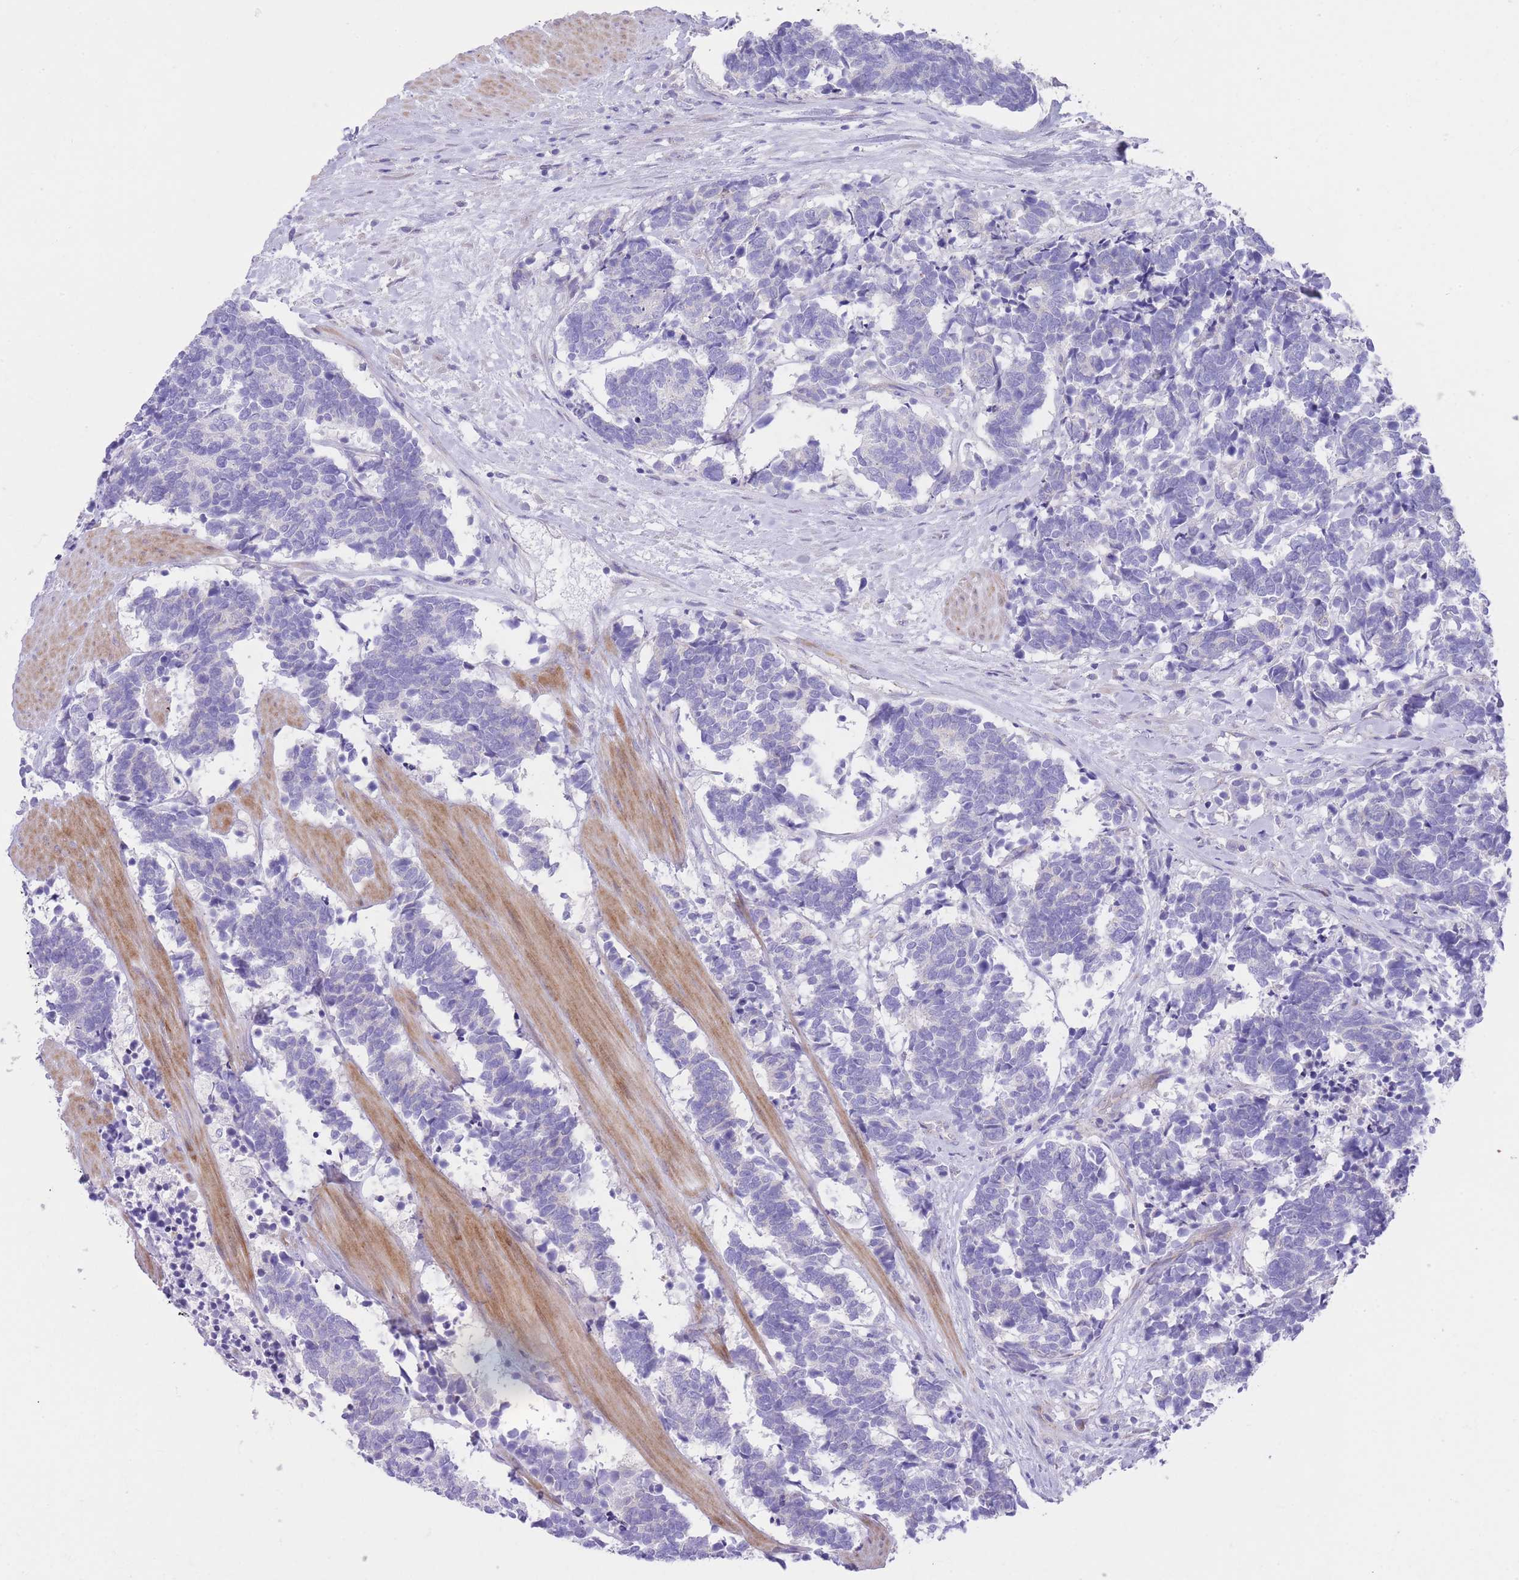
{"staining": {"intensity": "negative", "quantity": "none", "location": "none"}, "tissue": "carcinoid", "cell_type": "Tumor cells", "image_type": "cancer", "snomed": [{"axis": "morphology", "description": "Carcinoma, NOS"}, {"axis": "morphology", "description": "Carcinoid, malignant, NOS"}, {"axis": "topography", "description": "Prostate"}], "caption": "Tumor cells show no significant expression in carcinoid.", "gene": "QTRT1", "patient": {"sex": "male", "age": 57}}